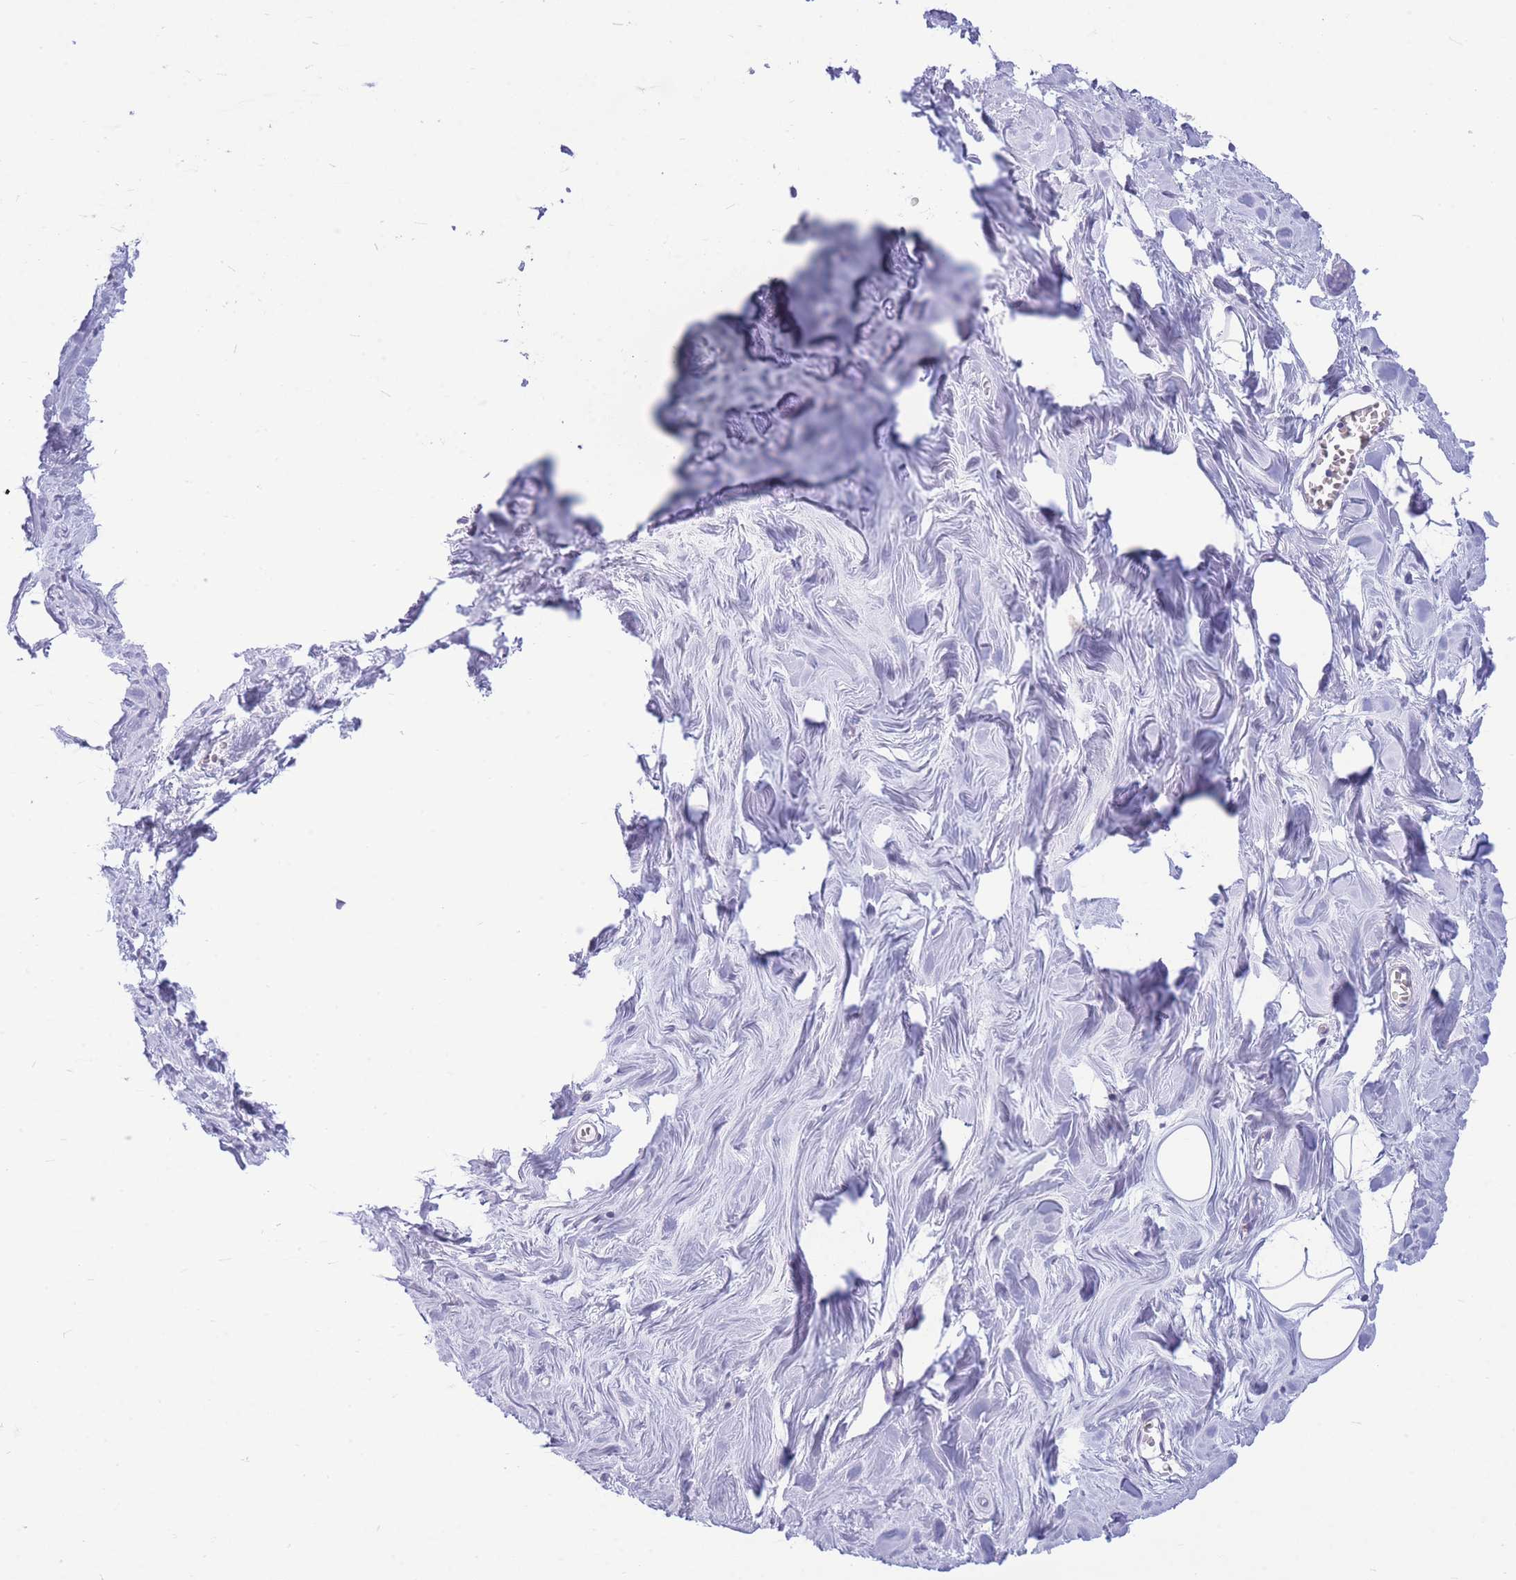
{"staining": {"intensity": "negative", "quantity": "none", "location": "none"}, "tissue": "breast", "cell_type": "Adipocytes", "image_type": "normal", "snomed": [{"axis": "morphology", "description": "Normal tissue, NOS"}, {"axis": "topography", "description": "Breast"}], "caption": "Photomicrograph shows no significant protein expression in adipocytes of benign breast.", "gene": "ZFP62", "patient": {"sex": "female", "age": 27}}